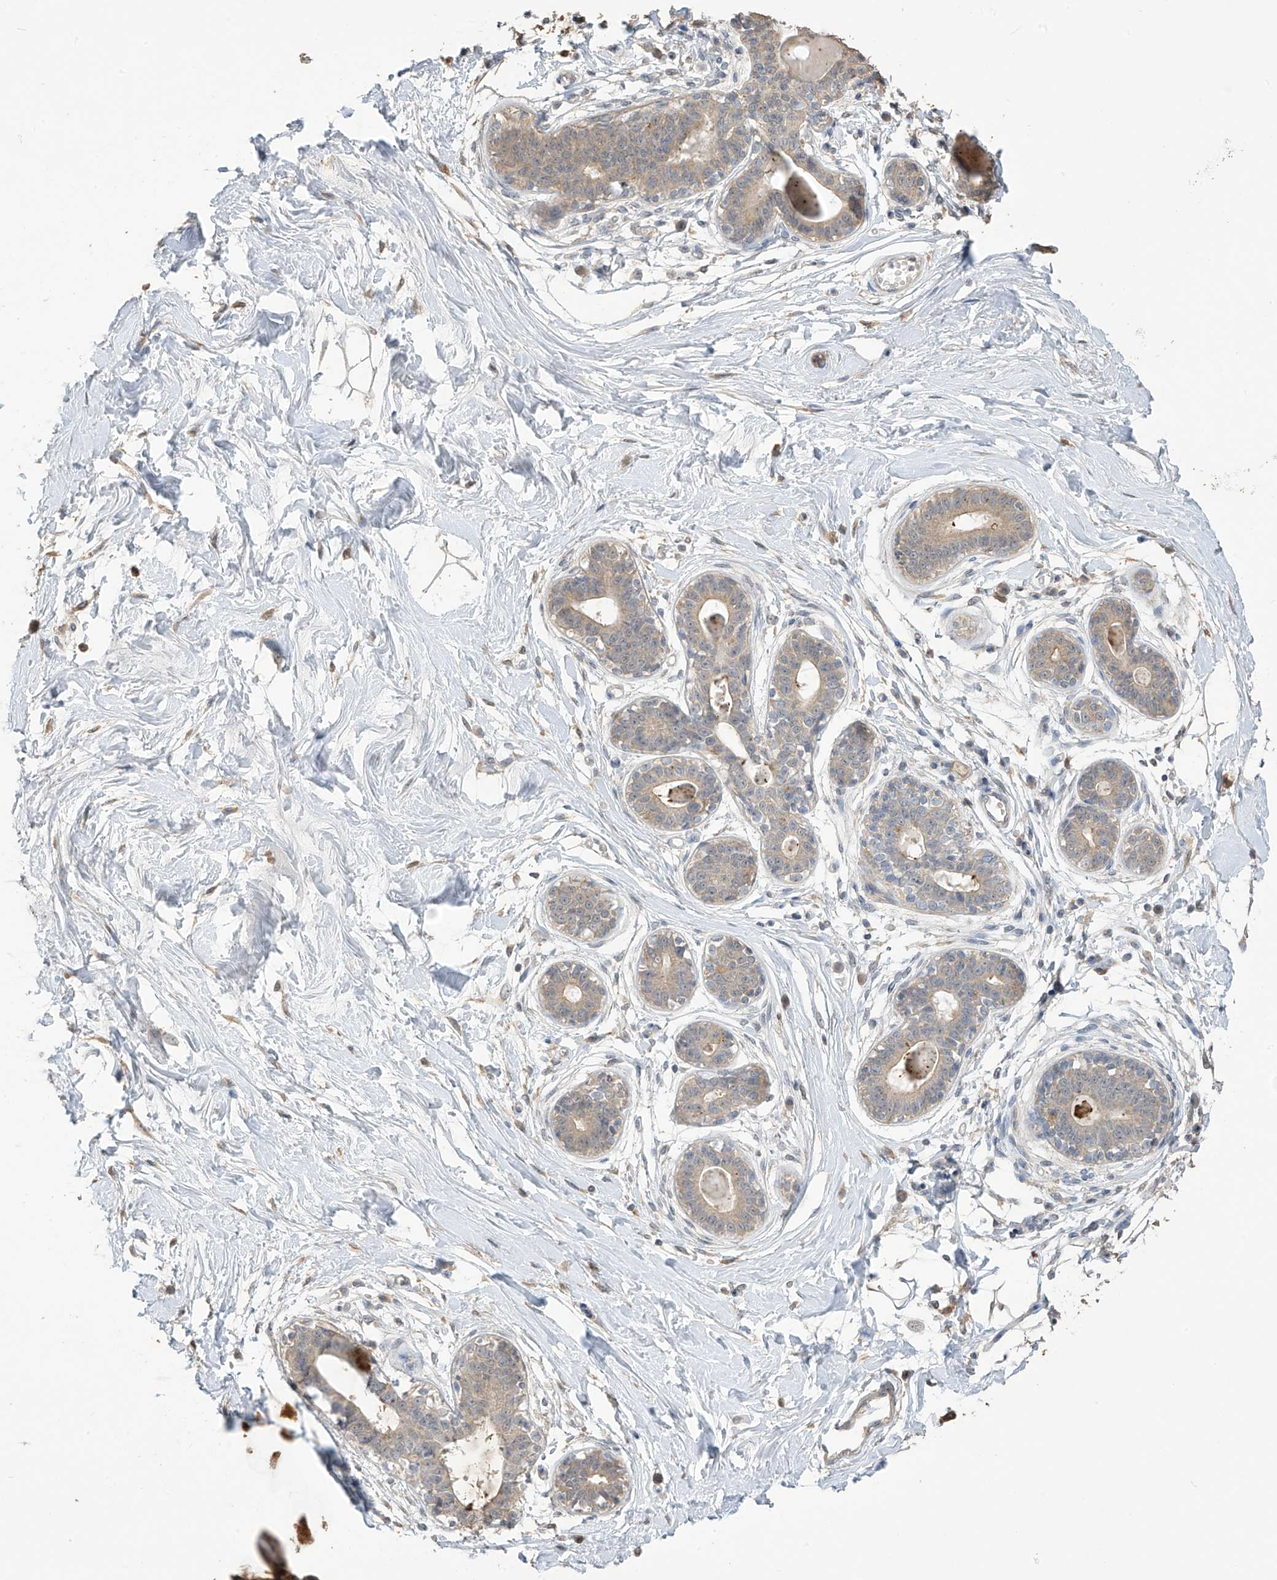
{"staining": {"intensity": "weak", "quantity": "25%-75%", "location": "cytoplasmic/membranous"}, "tissue": "breast", "cell_type": "Adipocytes", "image_type": "normal", "snomed": [{"axis": "morphology", "description": "Normal tissue, NOS"}, {"axis": "topography", "description": "Breast"}], "caption": "This micrograph shows immunohistochemistry (IHC) staining of normal human breast, with low weak cytoplasmic/membranous positivity in about 25%-75% of adipocytes.", "gene": "SLFN14", "patient": {"sex": "female", "age": 45}}